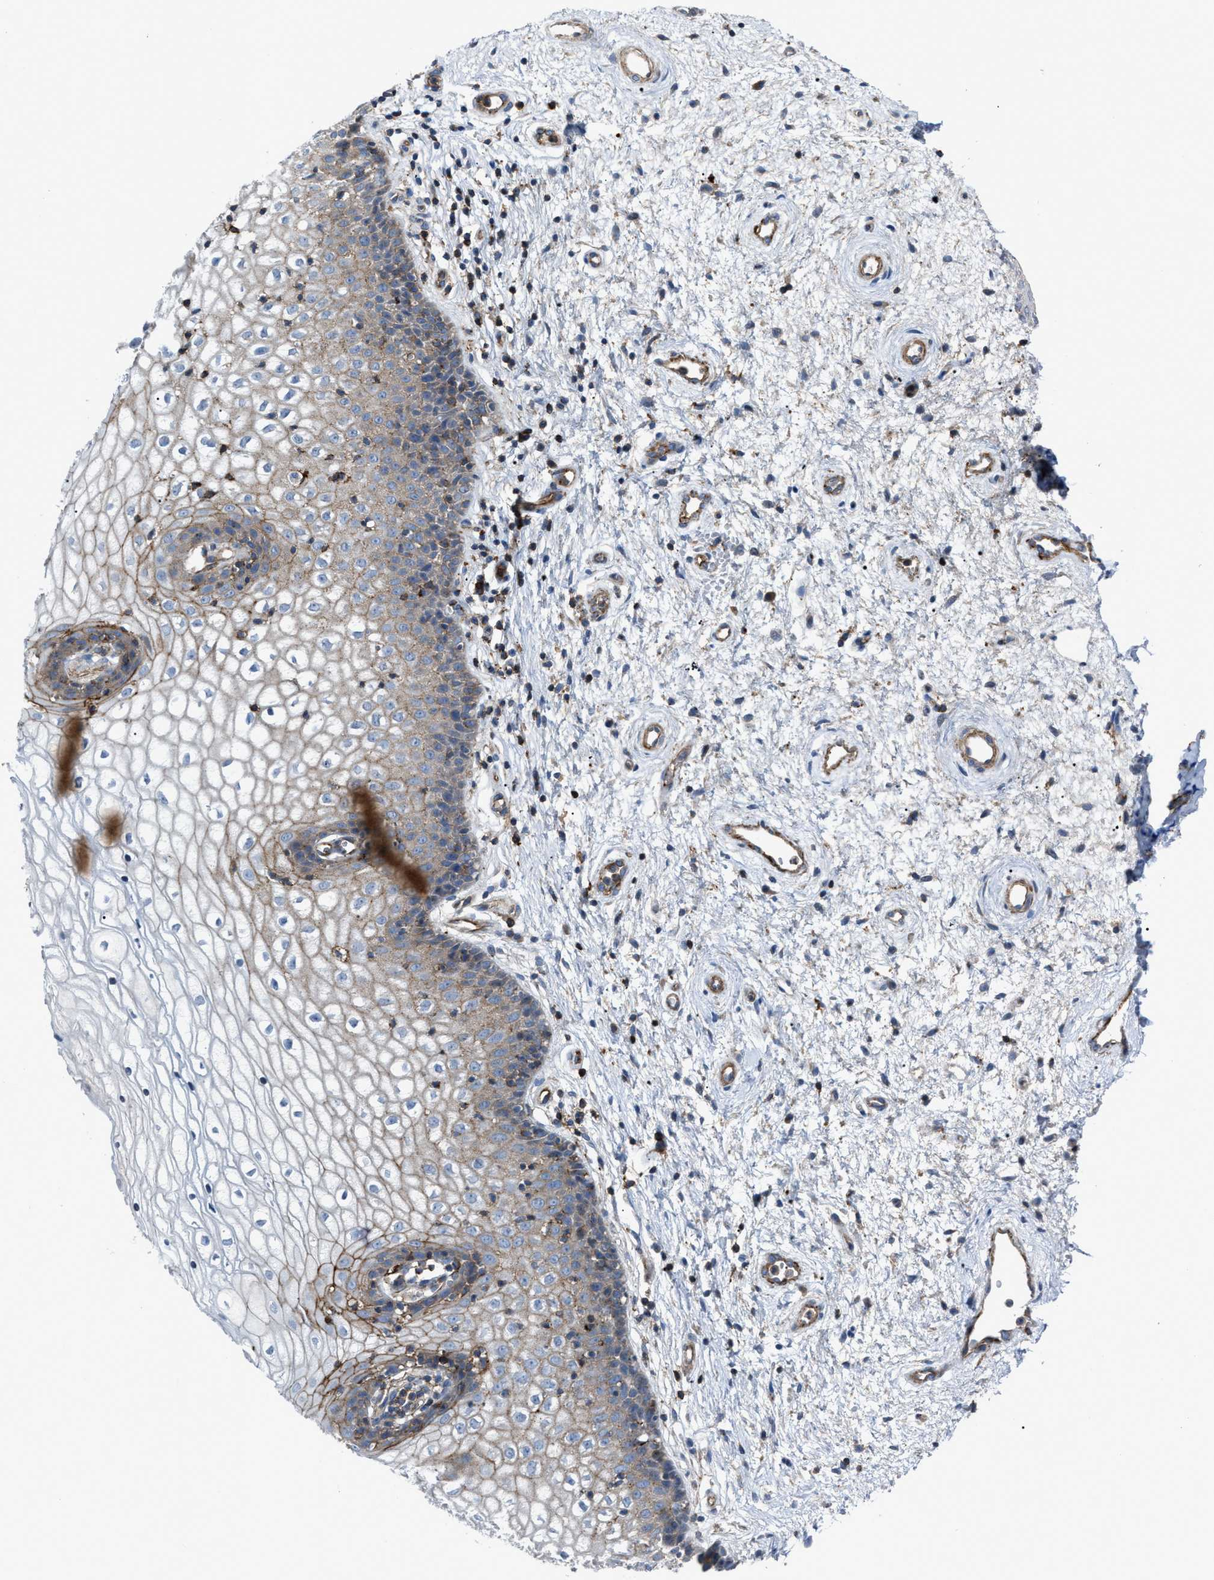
{"staining": {"intensity": "weak", "quantity": "<25%", "location": "cytoplasmic/membranous"}, "tissue": "vagina", "cell_type": "Squamous epithelial cells", "image_type": "normal", "snomed": [{"axis": "morphology", "description": "Normal tissue, NOS"}, {"axis": "topography", "description": "Vagina"}], "caption": "IHC image of normal vagina: human vagina stained with DAB (3,3'-diaminobenzidine) exhibits no significant protein staining in squamous epithelial cells. (Immunohistochemistry (ihc), brightfield microscopy, high magnification).", "gene": "AGPAT2", "patient": {"sex": "female", "age": 34}}